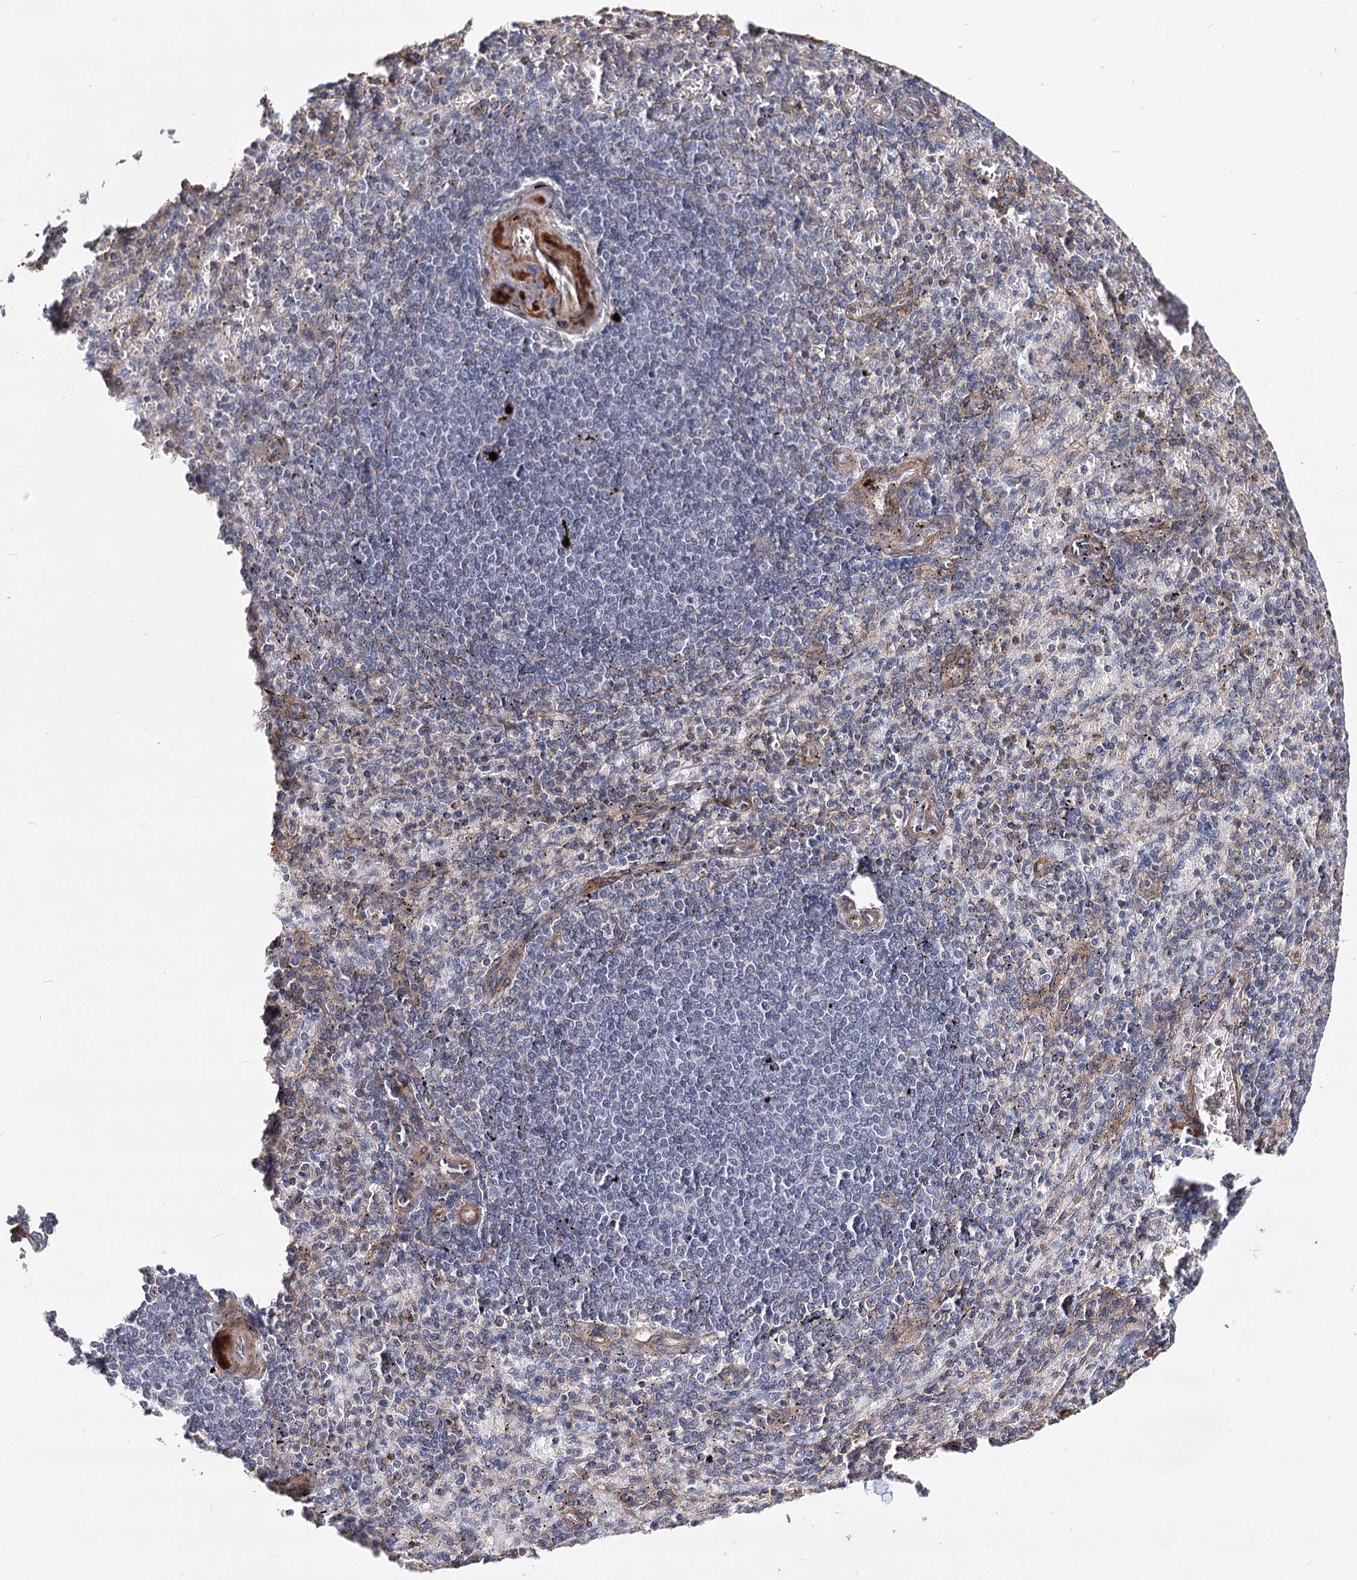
{"staining": {"intensity": "negative", "quantity": "none", "location": "none"}, "tissue": "spleen", "cell_type": "Cells in red pulp", "image_type": "normal", "snomed": [{"axis": "morphology", "description": "Normal tissue, NOS"}, {"axis": "topography", "description": "Spleen"}], "caption": "High power microscopy photomicrograph of an immunohistochemistry (IHC) micrograph of unremarkable spleen, revealing no significant staining in cells in red pulp.", "gene": "TMEM218", "patient": {"sex": "female", "age": 74}}